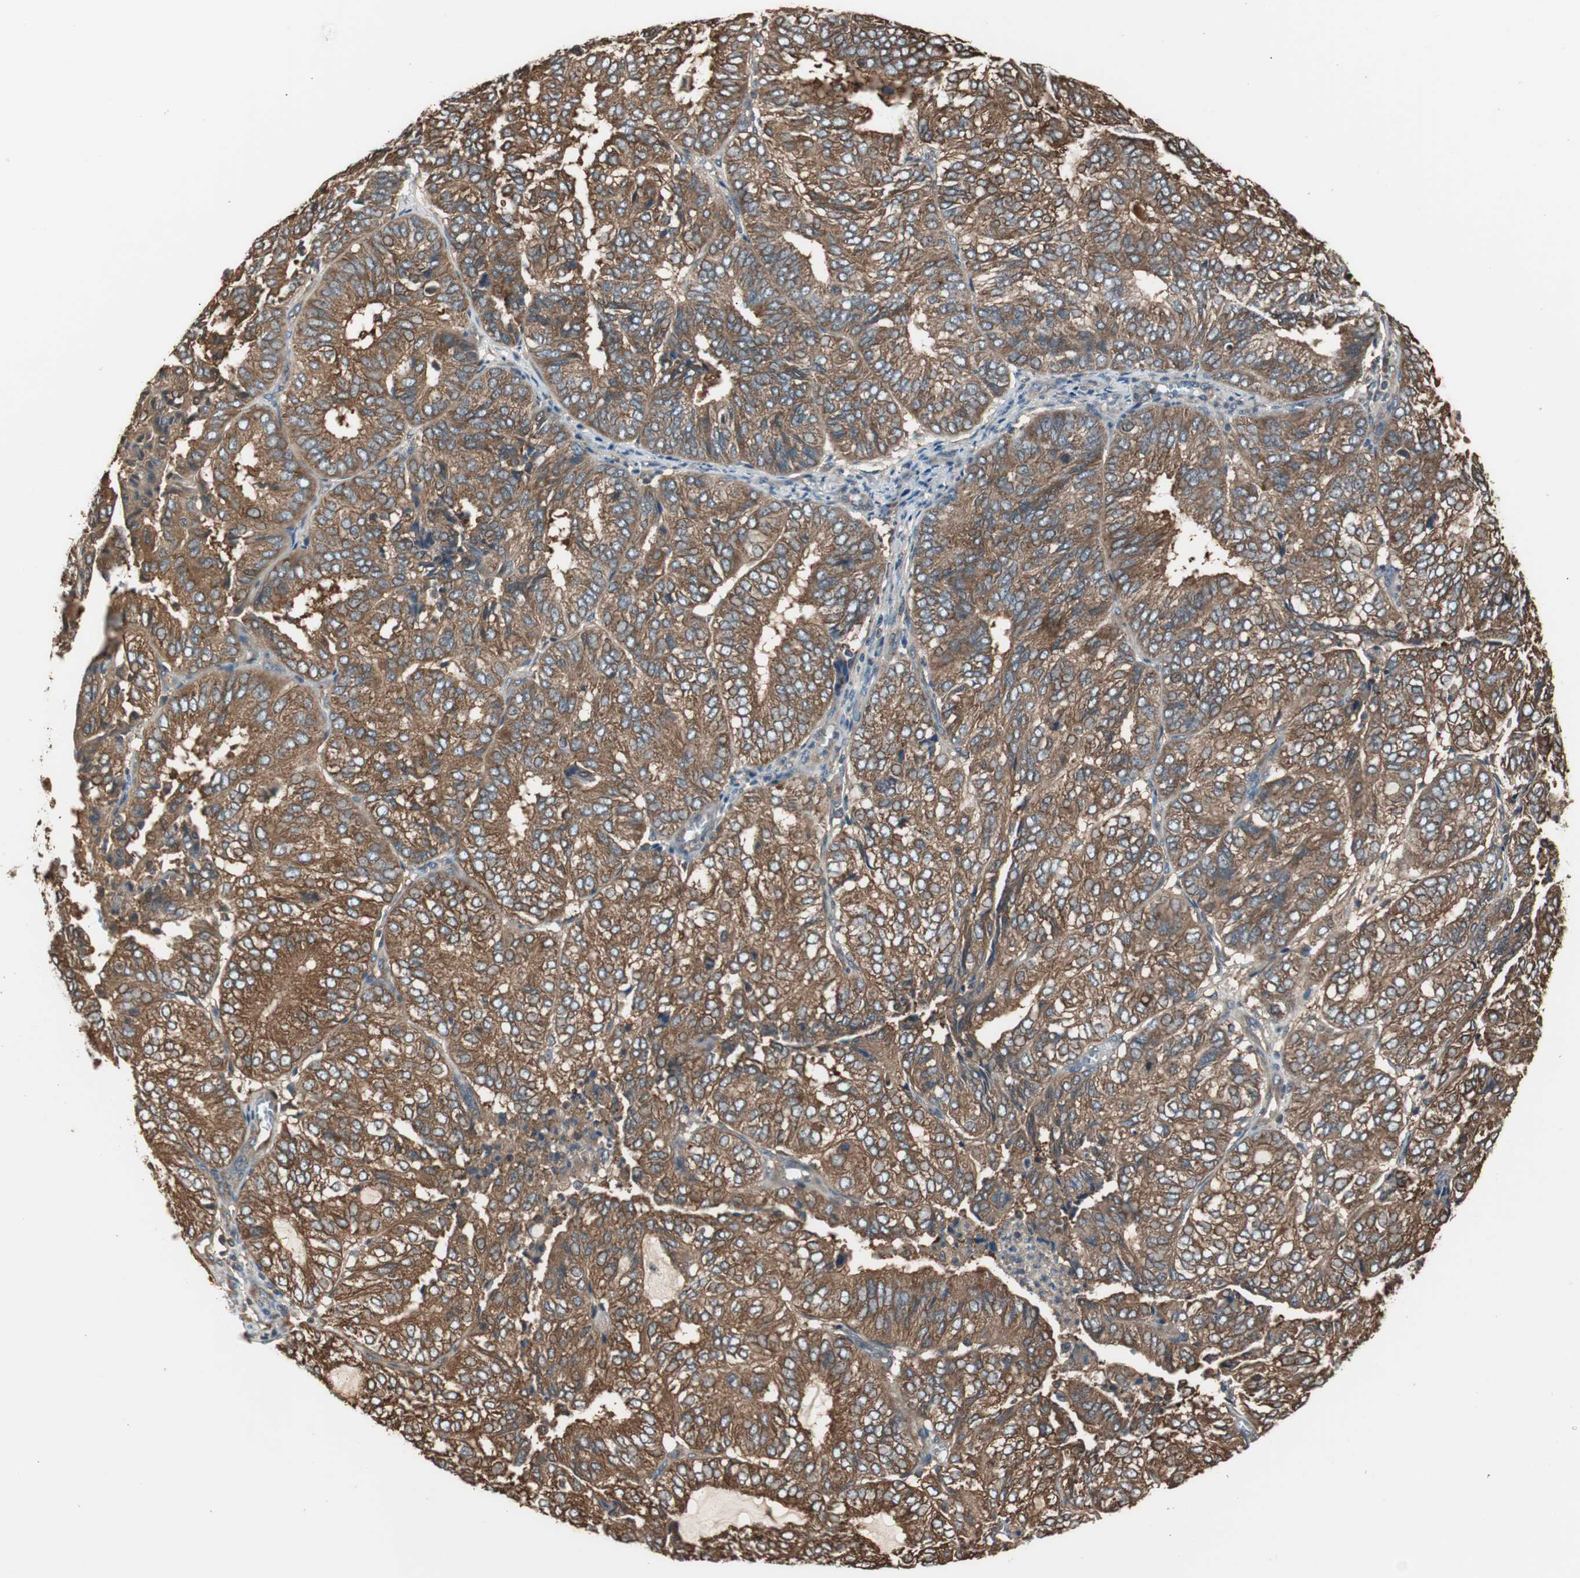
{"staining": {"intensity": "strong", "quantity": ">75%", "location": "cytoplasmic/membranous"}, "tissue": "endometrial cancer", "cell_type": "Tumor cells", "image_type": "cancer", "snomed": [{"axis": "morphology", "description": "Adenocarcinoma, NOS"}, {"axis": "topography", "description": "Uterus"}], "caption": "This is an image of immunohistochemistry (IHC) staining of endometrial adenocarcinoma, which shows strong expression in the cytoplasmic/membranous of tumor cells.", "gene": "CAPNS1", "patient": {"sex": "female", "age": 60}}